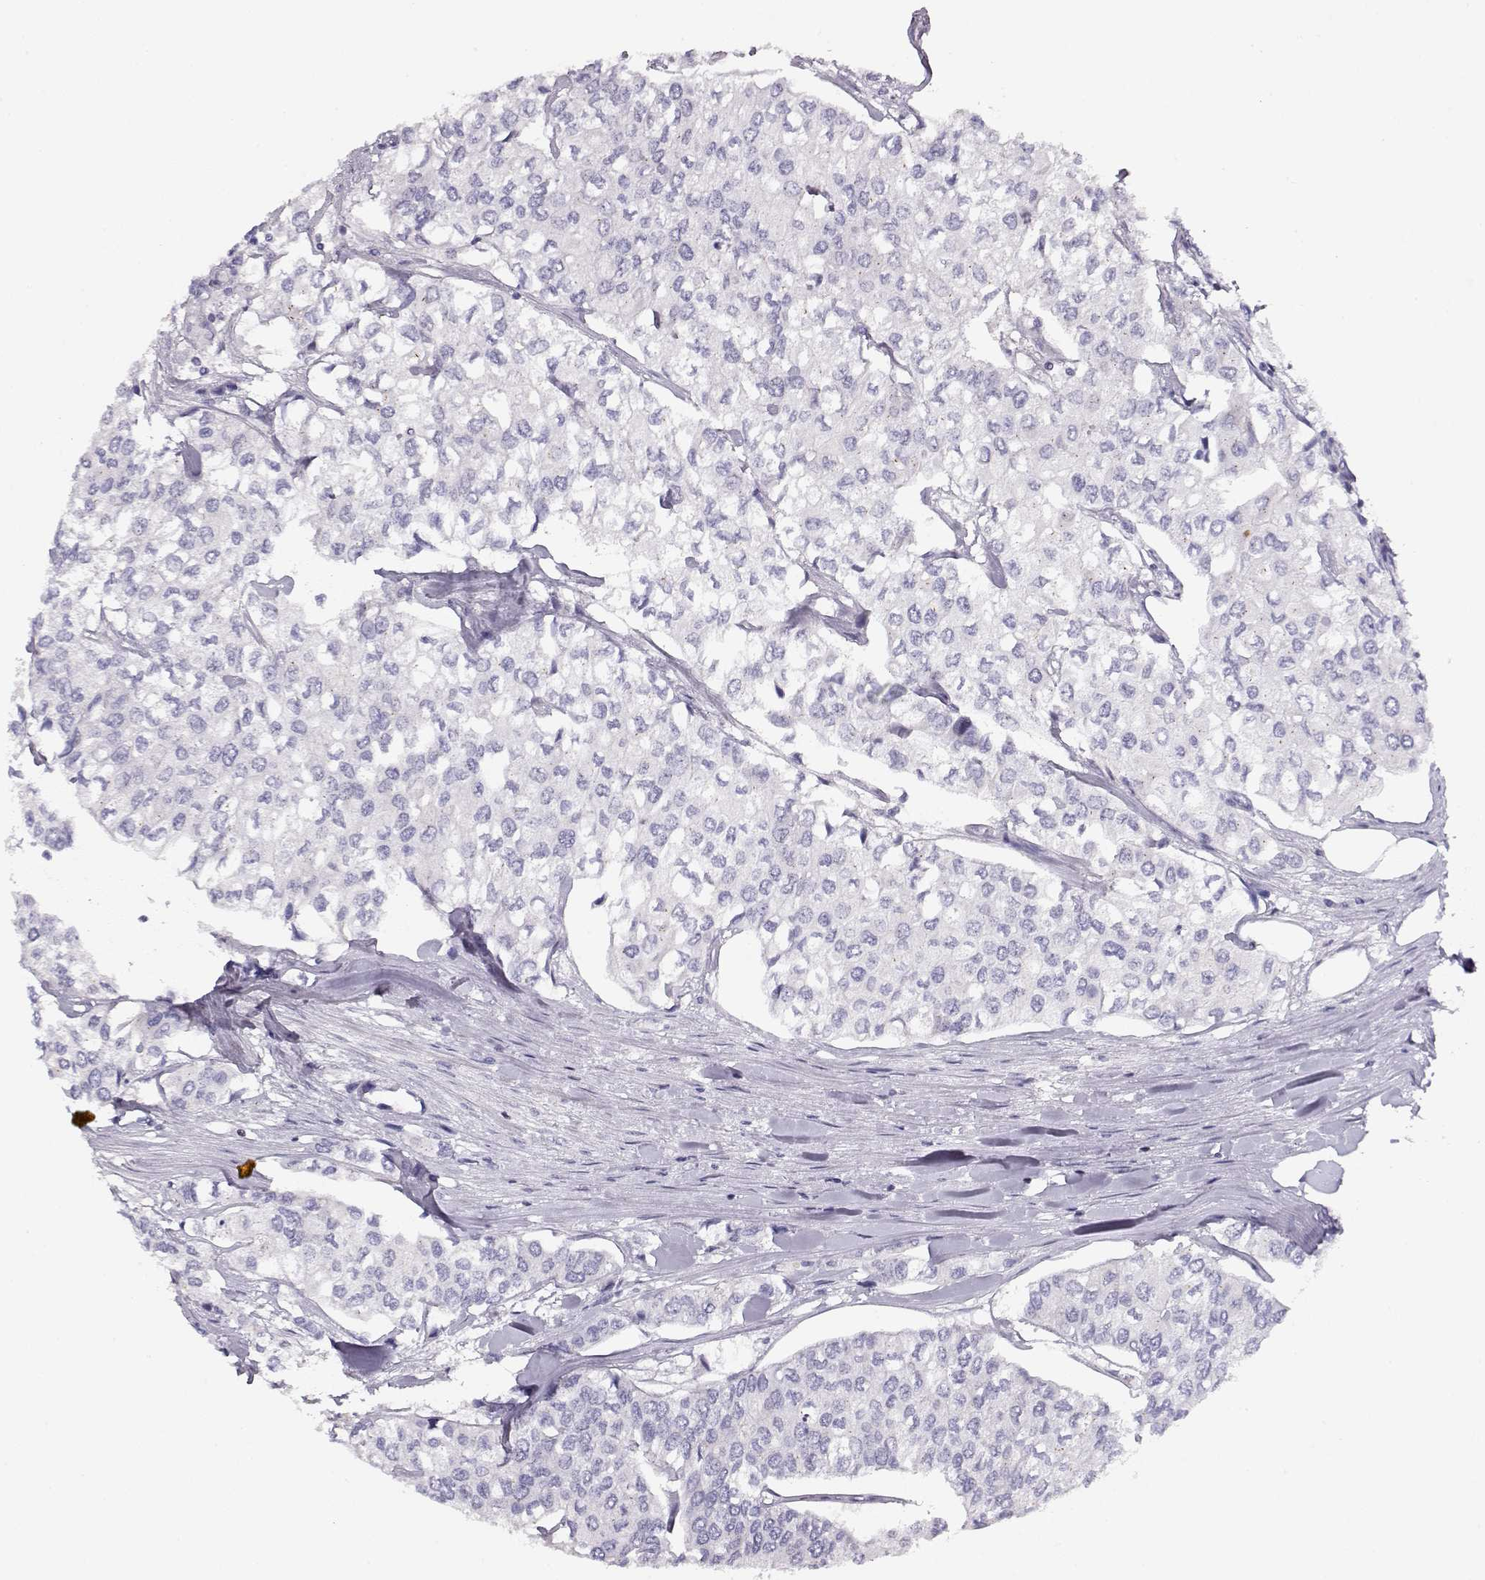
{"staining": {"intensity": "negative", "quantity": "none", "location": "none"}, "tissue": "urothelial cancer", "cell_type": "Tumor cells", "image_type": "cancer", "snomed": [{"axis": "morphology", "description": "Urothelial carcinoma, High grade"}, {"axis": "topography", "description": "Urinary bladder"}], "caption": "Image shows no significant protein staining in tumor cells of urothelial cancer.", "gene": "CRX", "patient": {"sex": "male", "age": 73}}